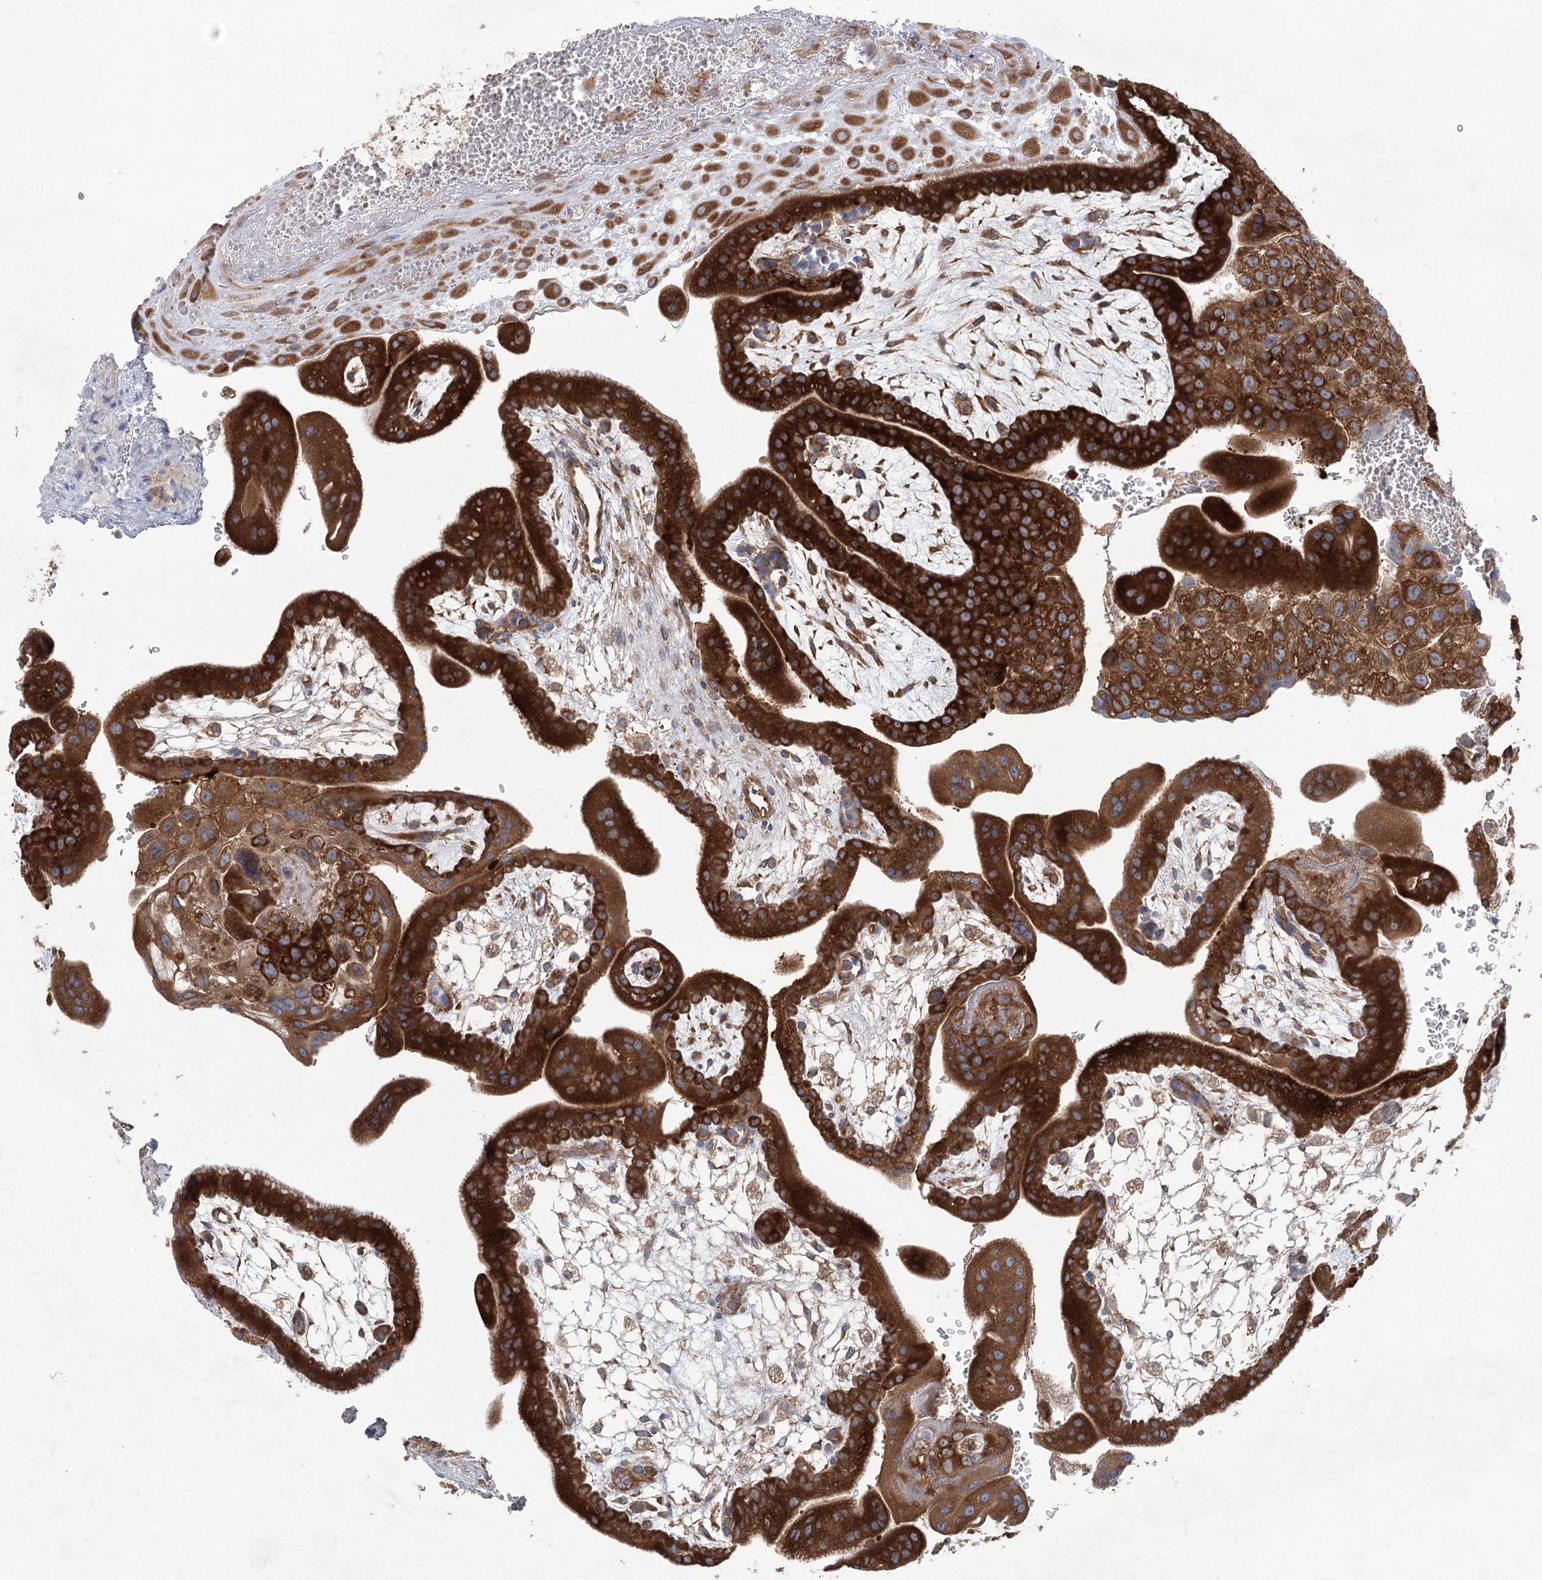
{"staining": {"intensity": "strong", "quantity": ">75%", "location": "cytoplasmic/membranous"}, "tissue": "placenta", "cell_type": "Decidual cells", "image_type": "normal", "snomed": [{"axis": "morphology", "description": "Normal tissue, NOS"}, {"axis": "topography", "description": "Placenta"}], "caption": "Decidual cells exhibit high levels of strong cytoplasmic/membranous positivity in about >75% of cells in unremarkable placenta.", "gene": "EIF3A", "patient": {"sex": "female", "age": 35}}